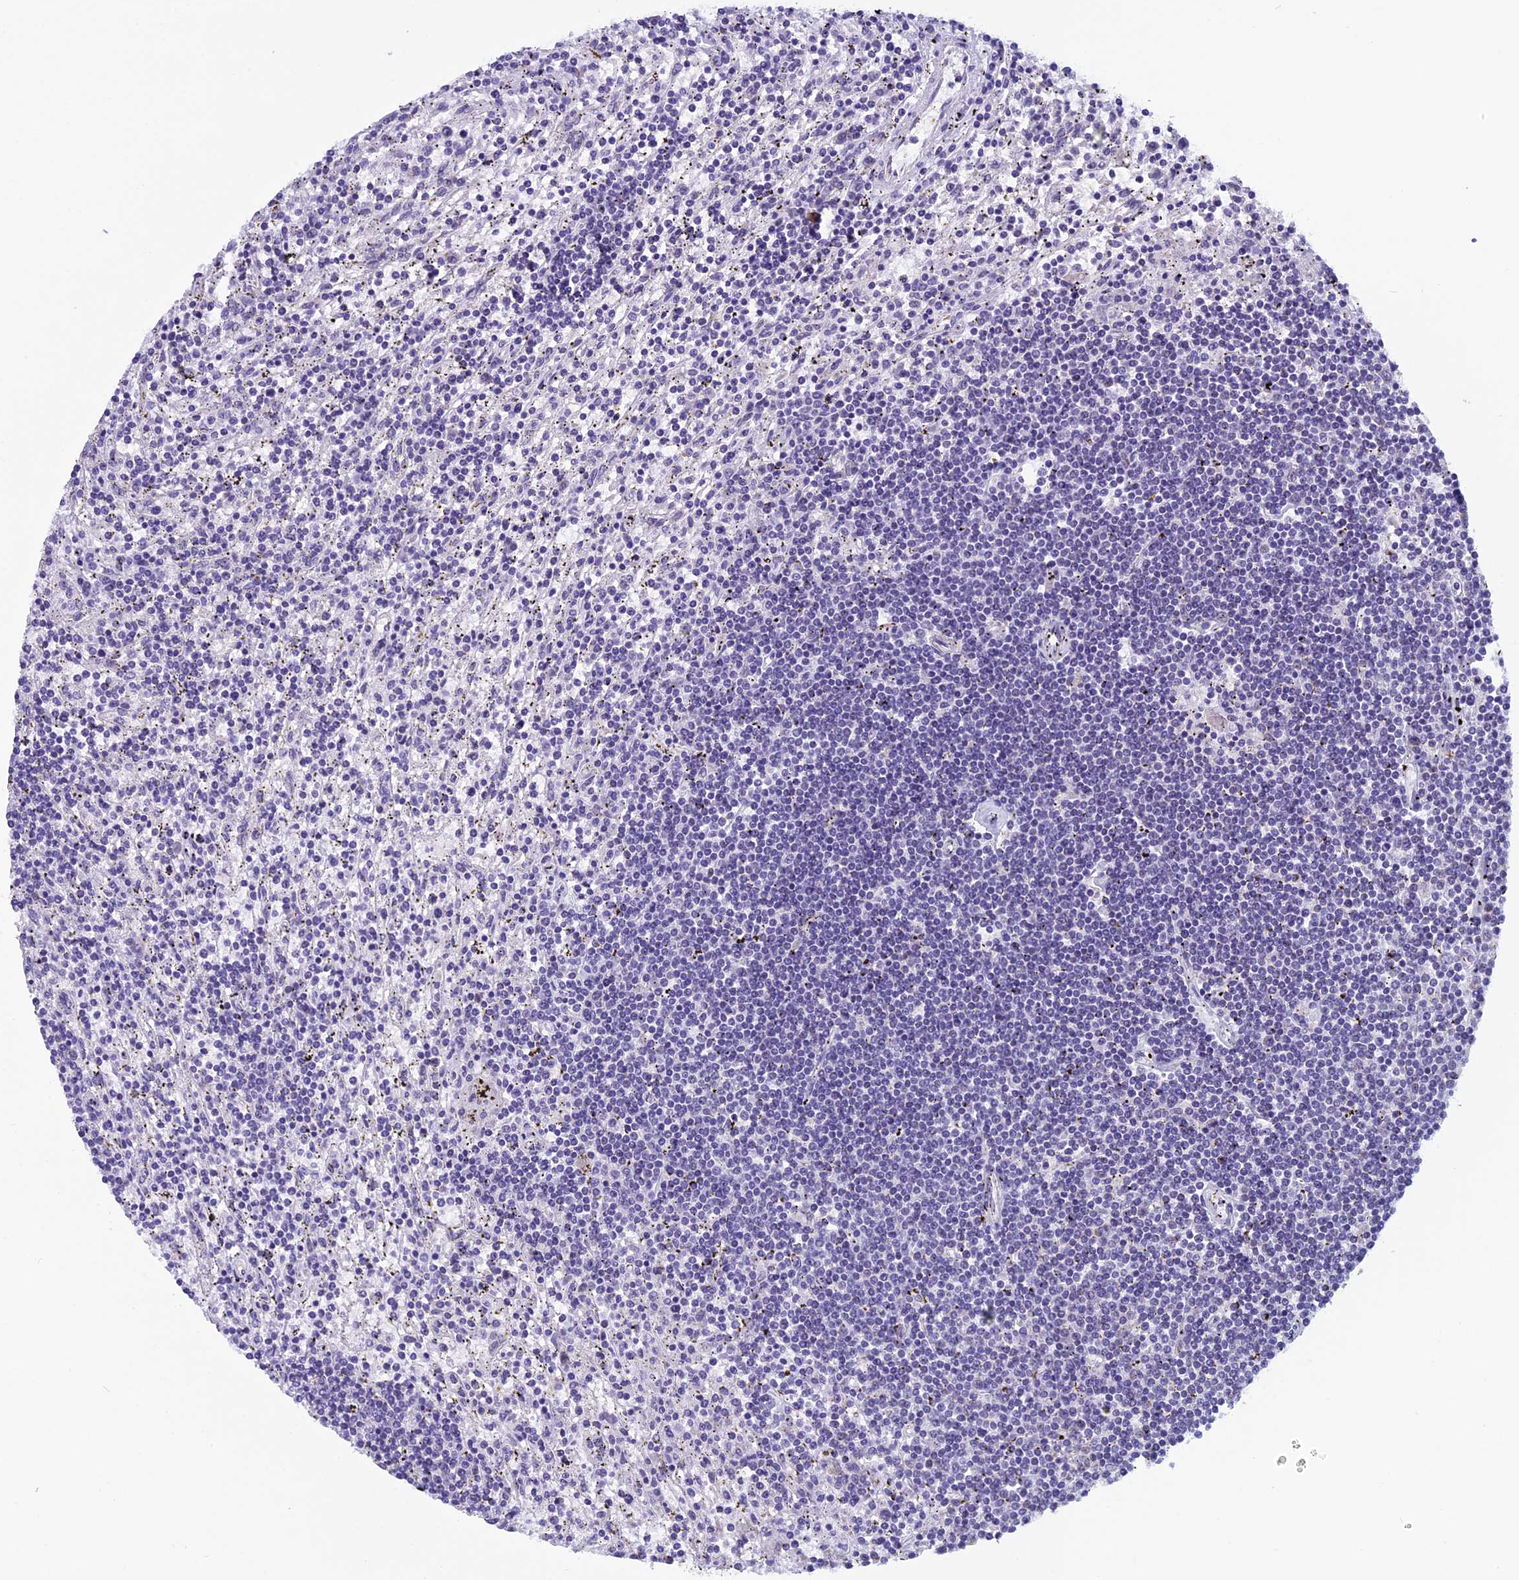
{"staining": {"intensity": "negative", "quantity": "none", "location": "none"}, "tissue": "lymphoma", "cell_type": "Tumor cells", "image_type": "cancer", "snomed": [{"axis": "morphology", "description": "Malignant lymphoma, non-Hodgkin's type, Low grade"}, {"axis": "topography", "description": "Spleen"}], "caption": "DAB (3,3'-diaminobenzidine) immunohistochemical staining of human lymphoma displays no significant staining in tumor cells. (Stains: DAB IHC with hematoxylin counter stain, Microscopy: brightfield microscopy at high magnification).", "gene": "ZNF317", "patient": {"sex": "male", "age": 76}}